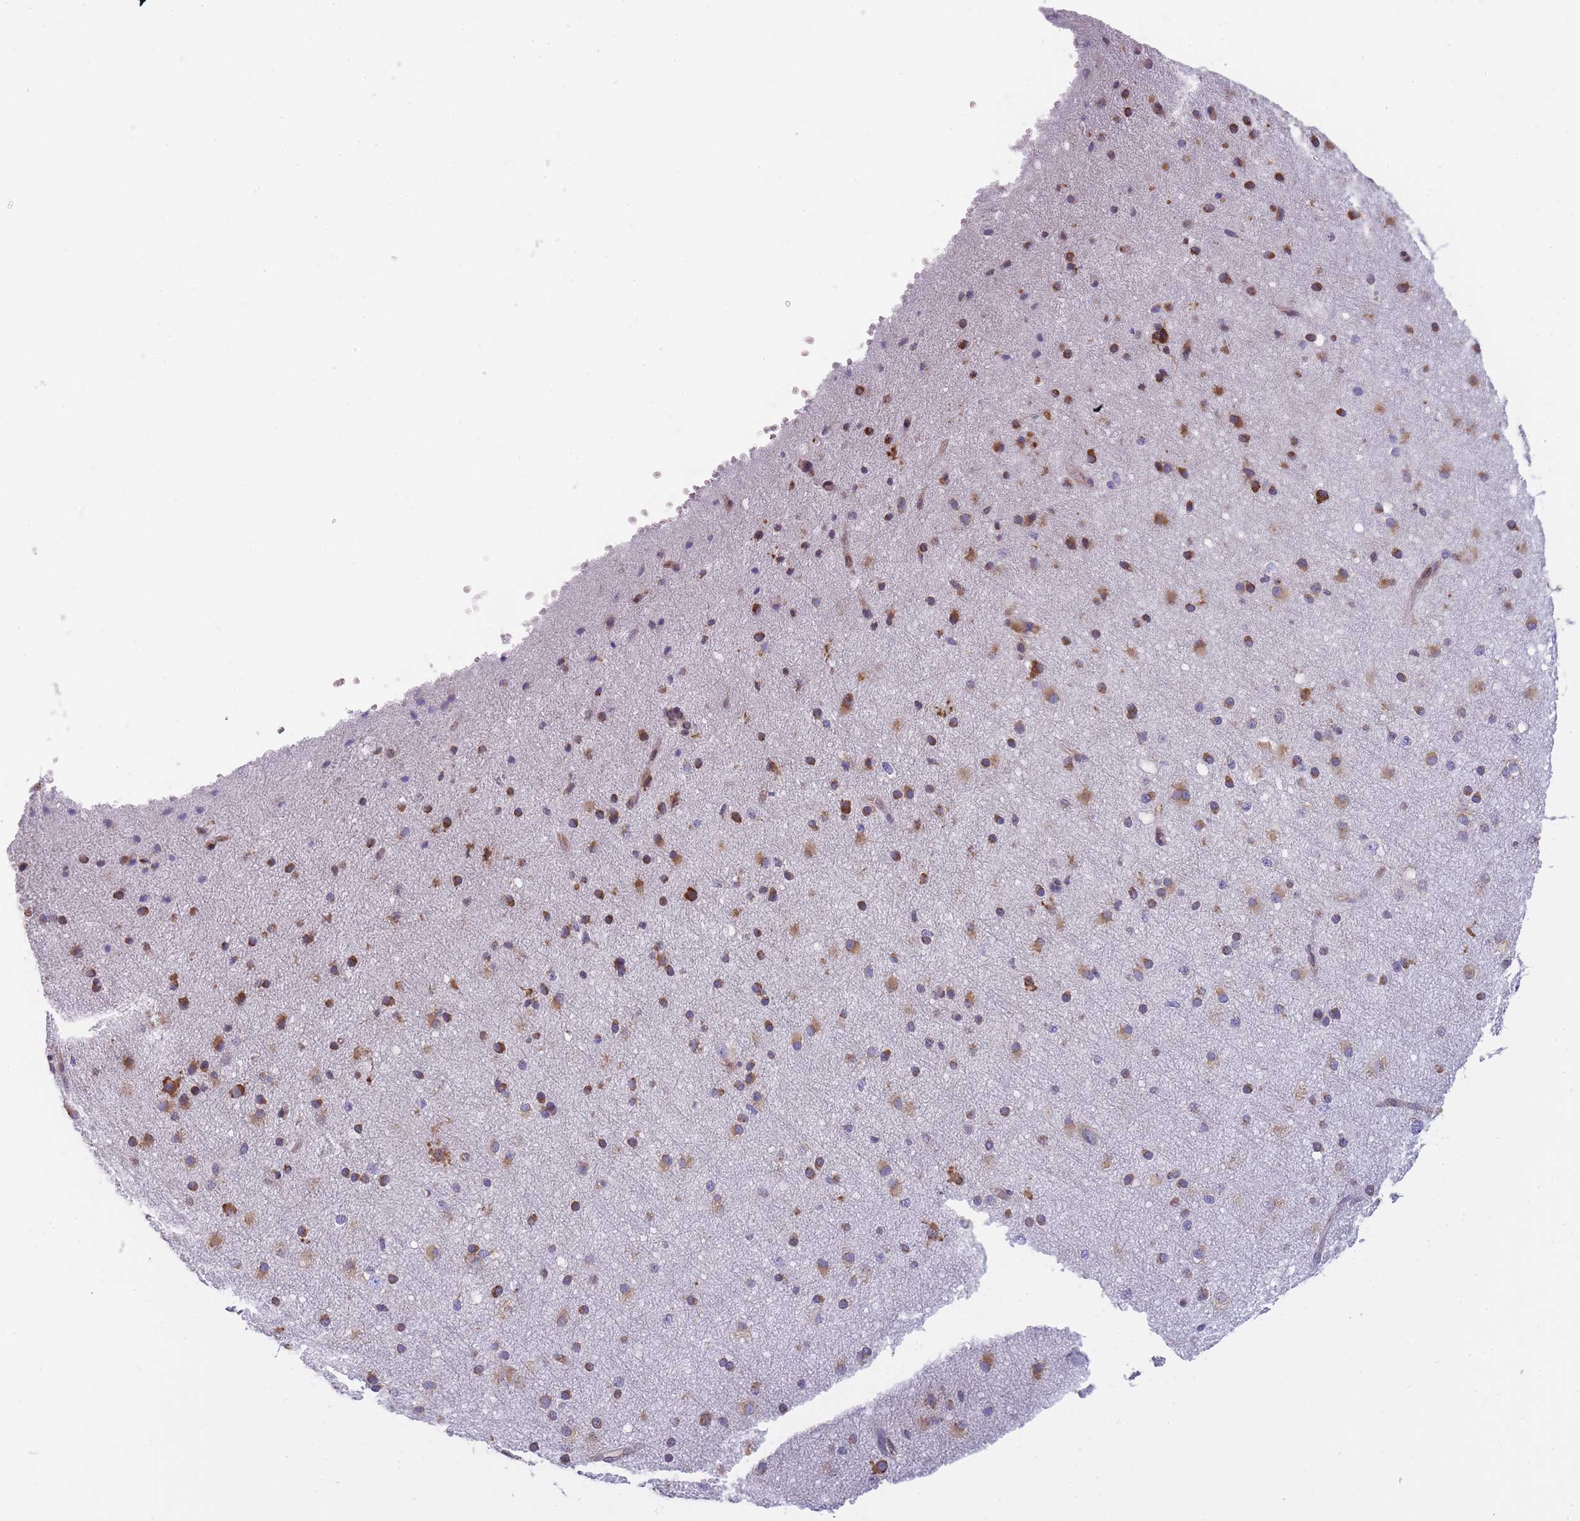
{"staining": {"intensity": "negative", "quantity": "none", "location": "none"}, "tissue": "cerebral cortex", "cell_type": "Endothelial cells", "image_type": "normal", "snomed": [{"axis": "morphology", "description": "Normal tissue, NOS"}, {"axis": "morphology", "description": "Developmental malformation"}, {"axis": "topography", "description": "Cerebral cortex"}], "caption": "Endothelial cells show no significant protein expression in normal cerebral cortex. (DAB immunohistochemistry visualized using brightfield microscopy, high magnification).", "gene": "ZNF662", "patient": {"sex": "female", "age": 30}}